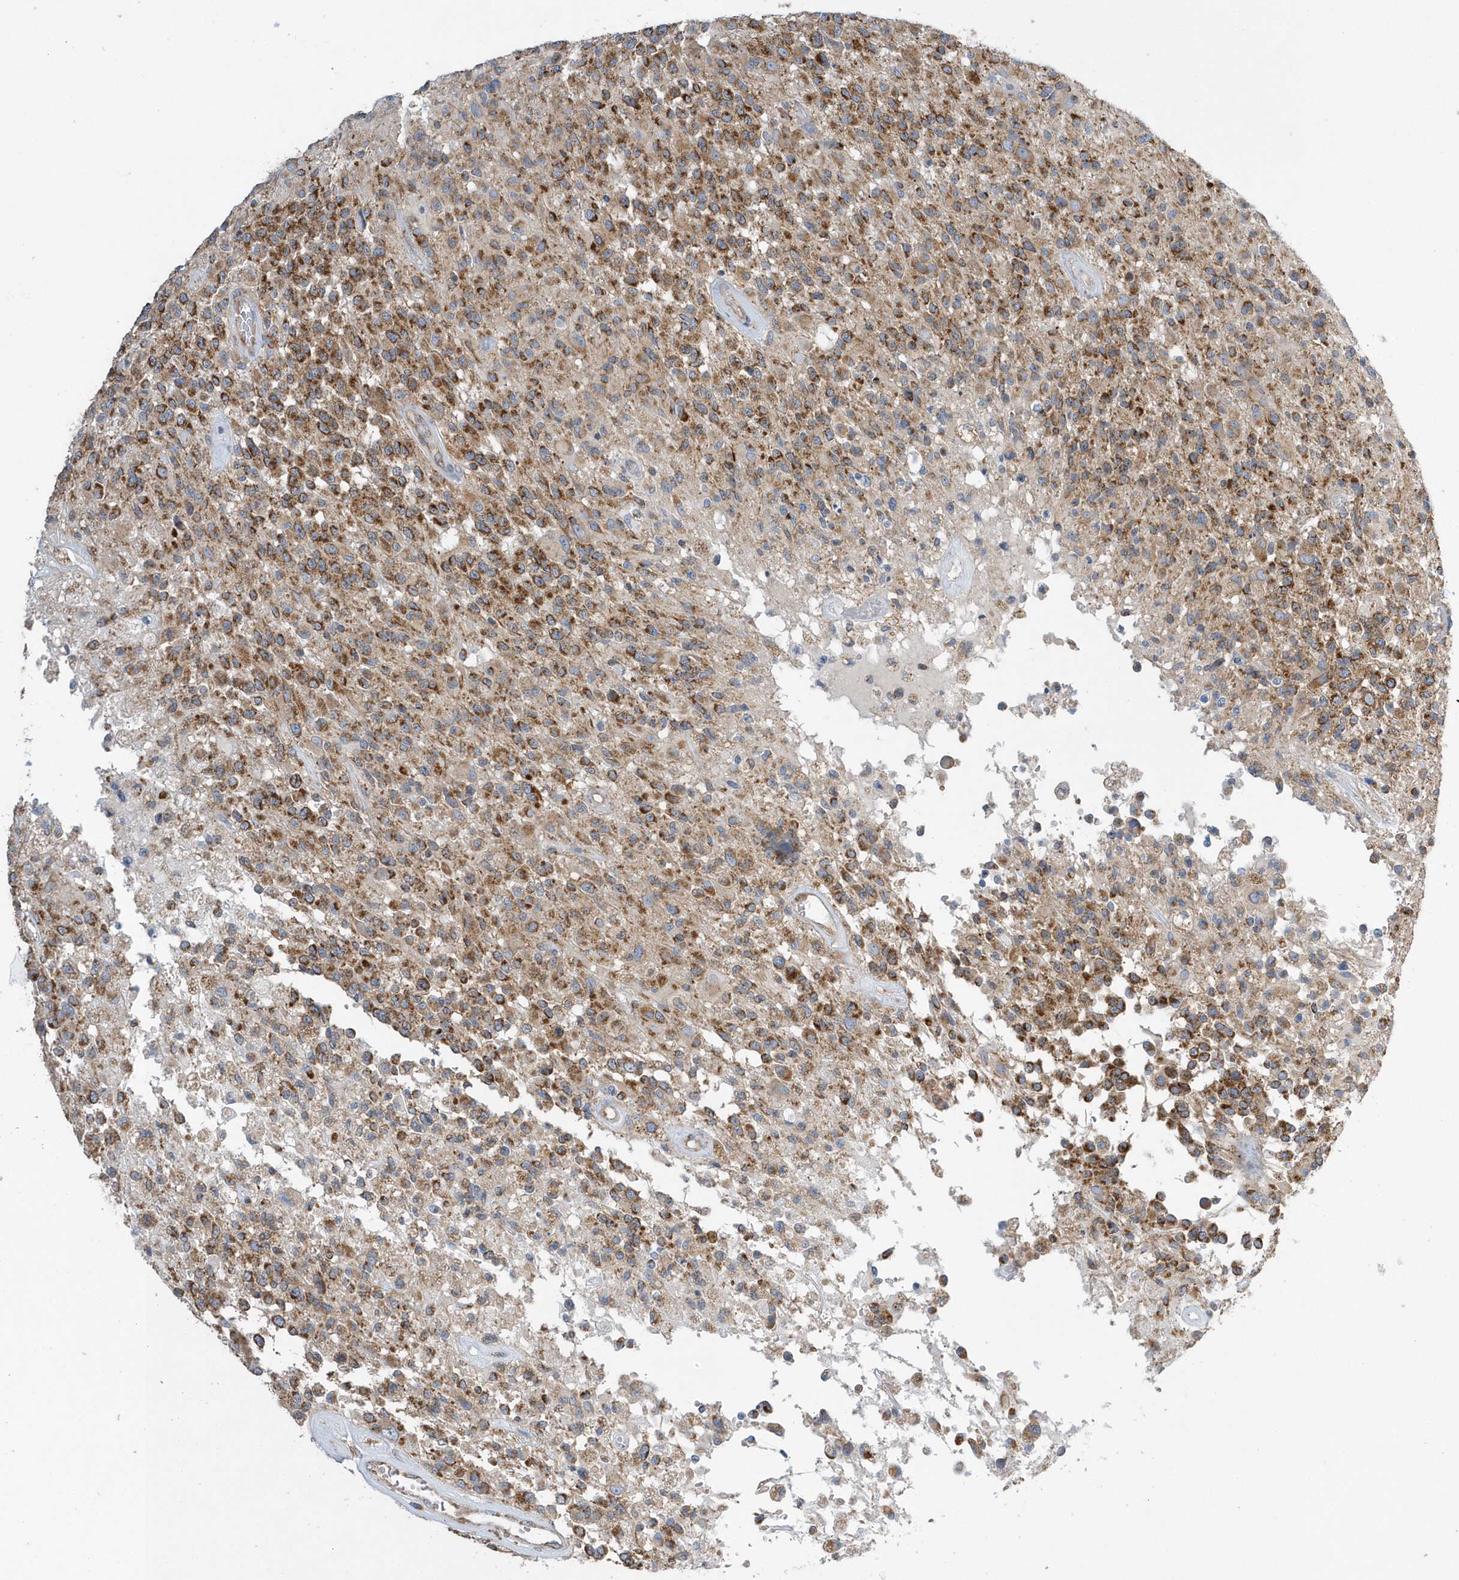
{"staining": {"intensity": "strong", "quantity": ">75%", "location": "cytoplasmic/membranous"}, "tissue": "glioma", "cell_type": "Tumor cells", "image_type": "cancer", "snomed": [{"axis": "morphology", "description": "Glioma, malignant, High grade"}, {"axis": "morphology", "description": "Glioblastoma, NOS"}, {"axis": "topography", "description": "Brain"}], "caption": "Approximately >75% of tumor cells in human glioblastoma exhibit strong cytoplasmic/membranous protein positivity as visualized by brown immunohistochemical staining.", "gene": "SPATA5", "patient": {"sex": "male", "age": 60}}